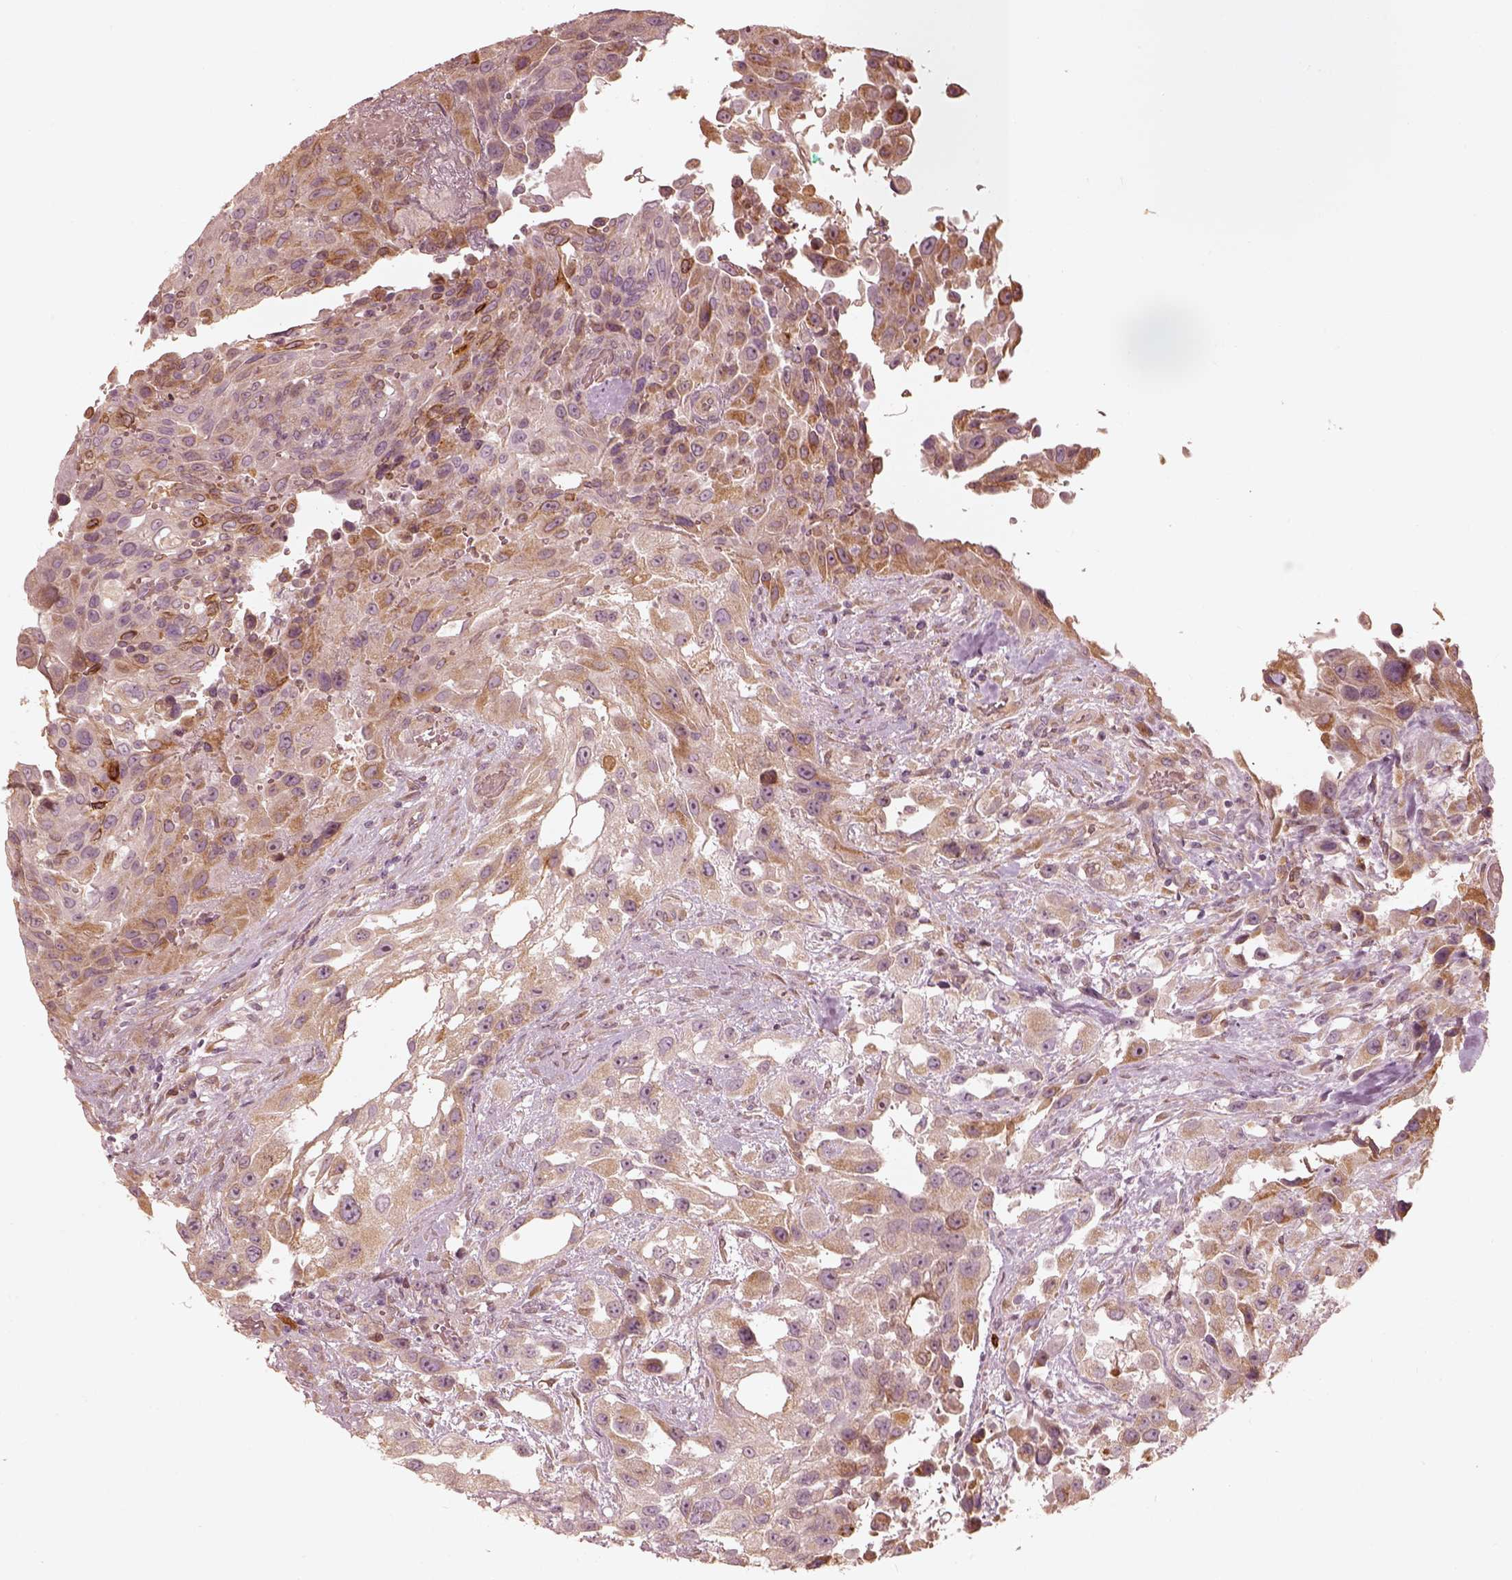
{"staining": {"intensity": "moderate", "quantity": ">75%", "location": "cytoplasmic/membranous"}, "tissue": "urothelial cancer", "cell_type": "Tumor cells", "image_type": "cancer", "snomed": [{"axis": "morphology", "description": "Urothelial carcinoma, High grade"}, {"axis": "topography", "description": "Urinary bladder"}], "caption": "A photomicrograph of human high-grade urothelial carcinoma stained for a protein reveals moderate cytoplasmic/membranous brown staining in tumor cells. (IHC, brightfield microscopy, high magnification).", "gene": "WLS", "patient": {"sex": "male", "age": 79}}